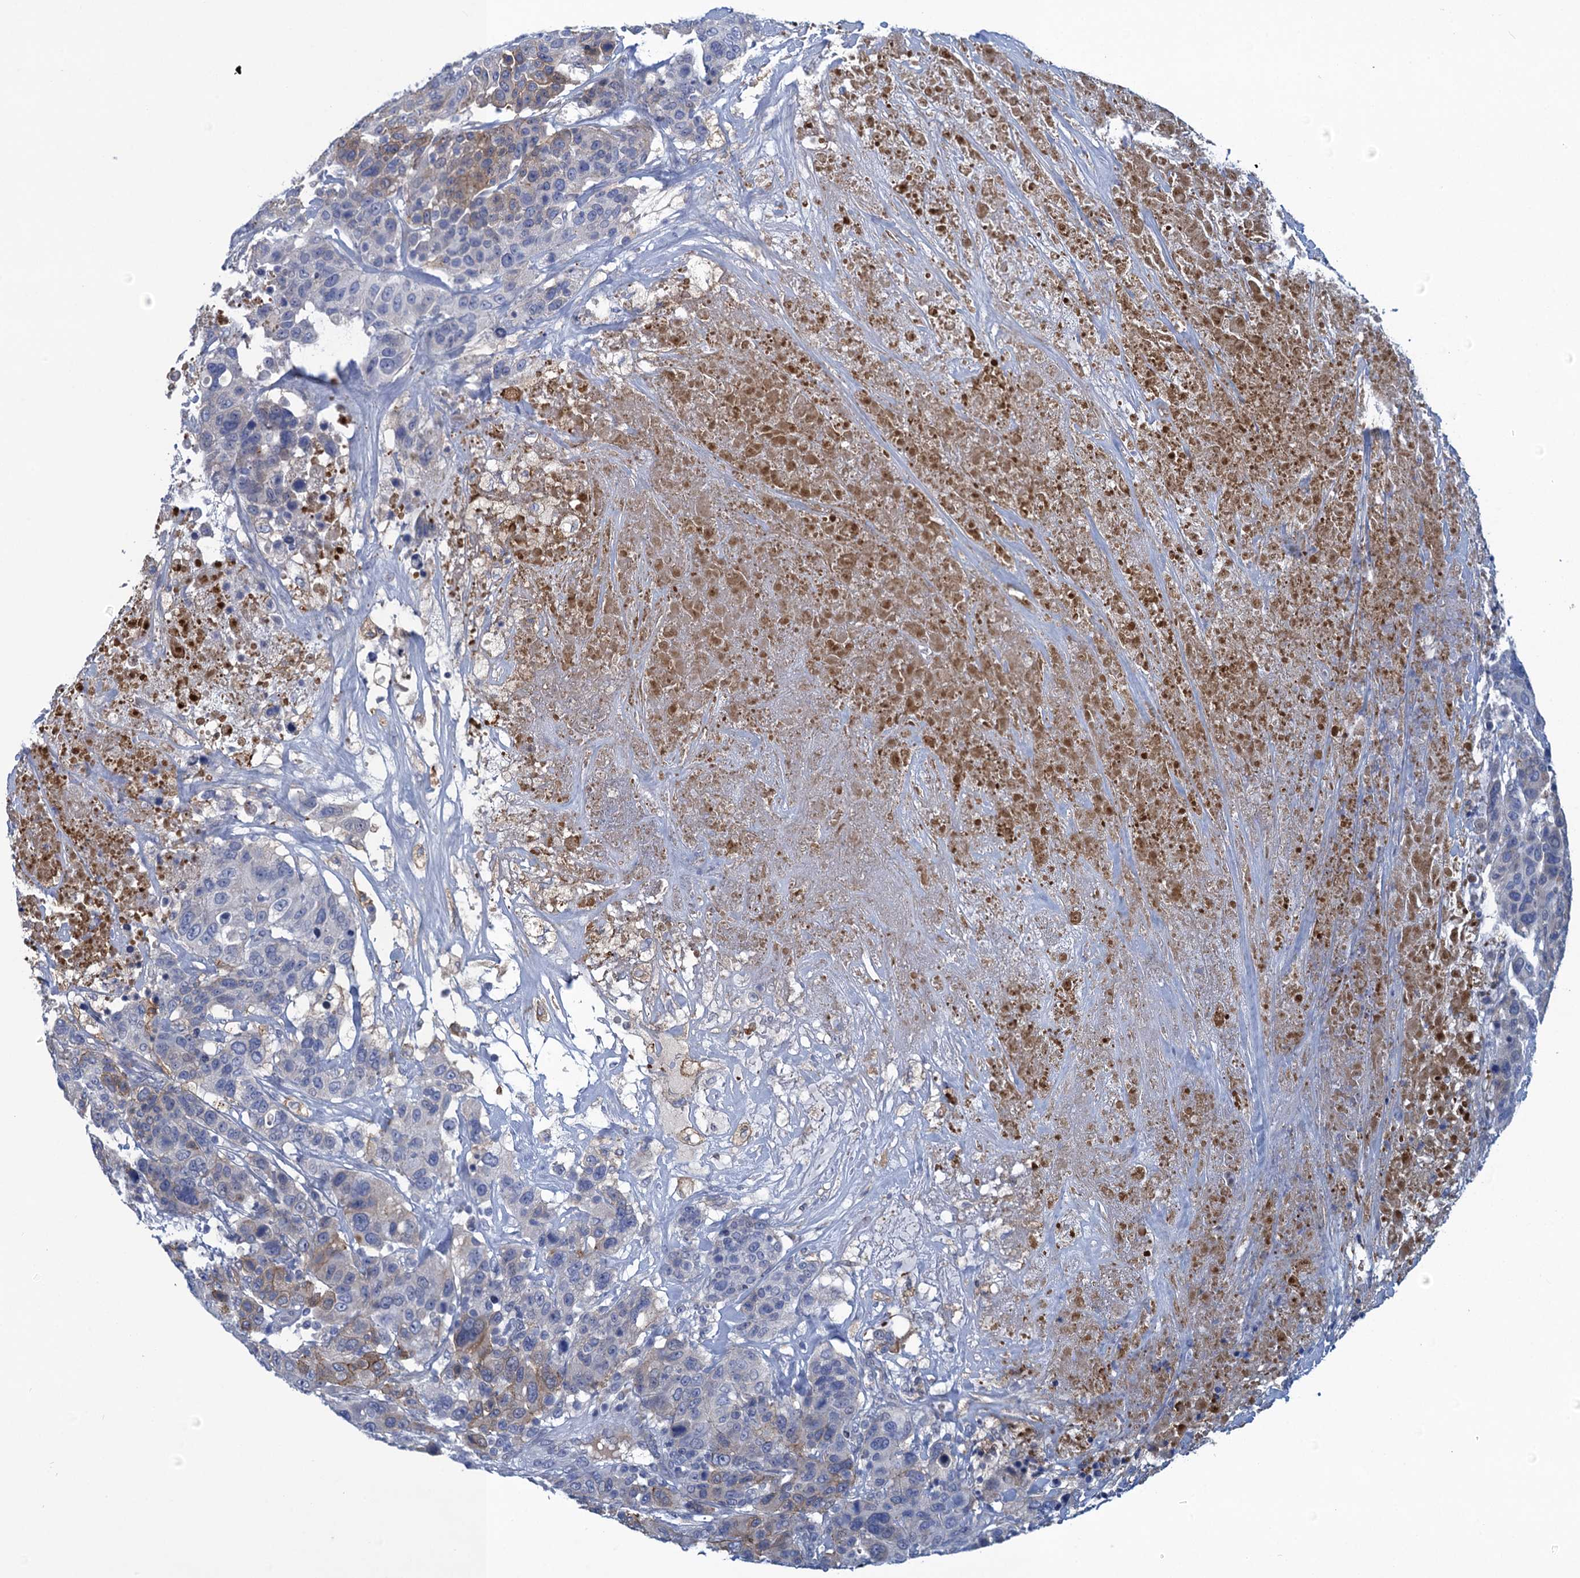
{"staining": {"intensity": "weak", "quantity": "25%-75%", "location": "cytoplasmic/membranous"}, "tissue": "breast cancer", "cell_type": "Tumor cells", "image_type": "cancer", "snomed": [{"axis": "morphology", "description": "Duct carcinoma"}, {"axis": "topography", "description": "Breast"}], "caption": "Tumor cells reveal low levels of weak cytoplasmic/membranous staining in approximately 25%-75% of cells in human breast cancer. Nuclei are stained in blue.", "gene": "SCEL", "patient": {"sex": "female", "age": 37}}